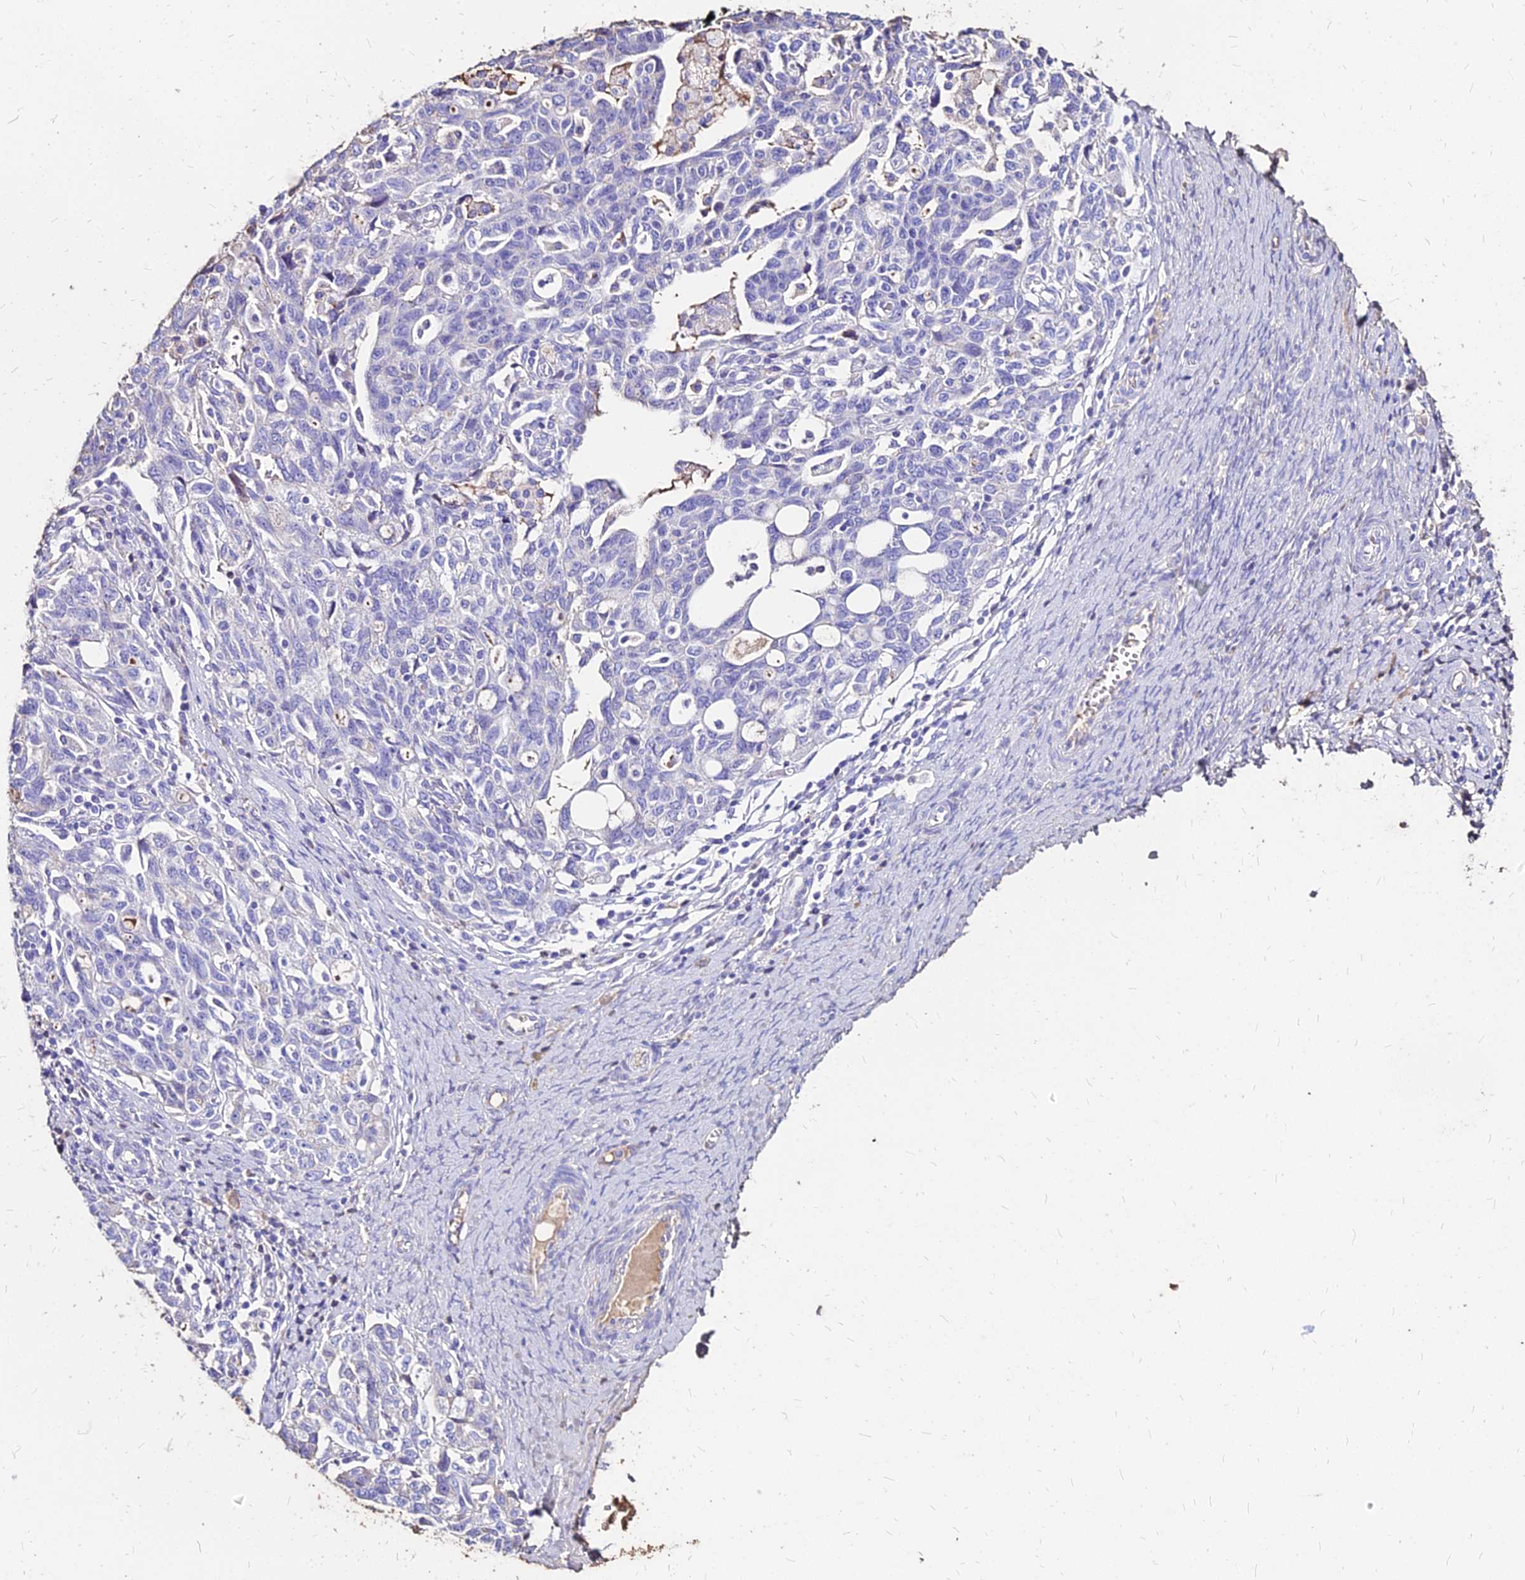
{"staining": {"intensity": "negative", "quantity": "none", "location": "none"}, "tissue": "ovarian cancer", "cell_type": "Tumor cells", "image_type": "cancer", "snomed": [{"axis": "morphology", "description": "Carcinoma, NOS"}, {"axis": "morphology", "description": "Cystadenocarcinoma, serous, NOS"}, {"axis": "topography", "description": "Ovary"}], "caption": "Tumor cells are negative for brown protein staining in ovarian cancer.", "gene": "NME5", "patient": {"sex": "female", "age": 69}}